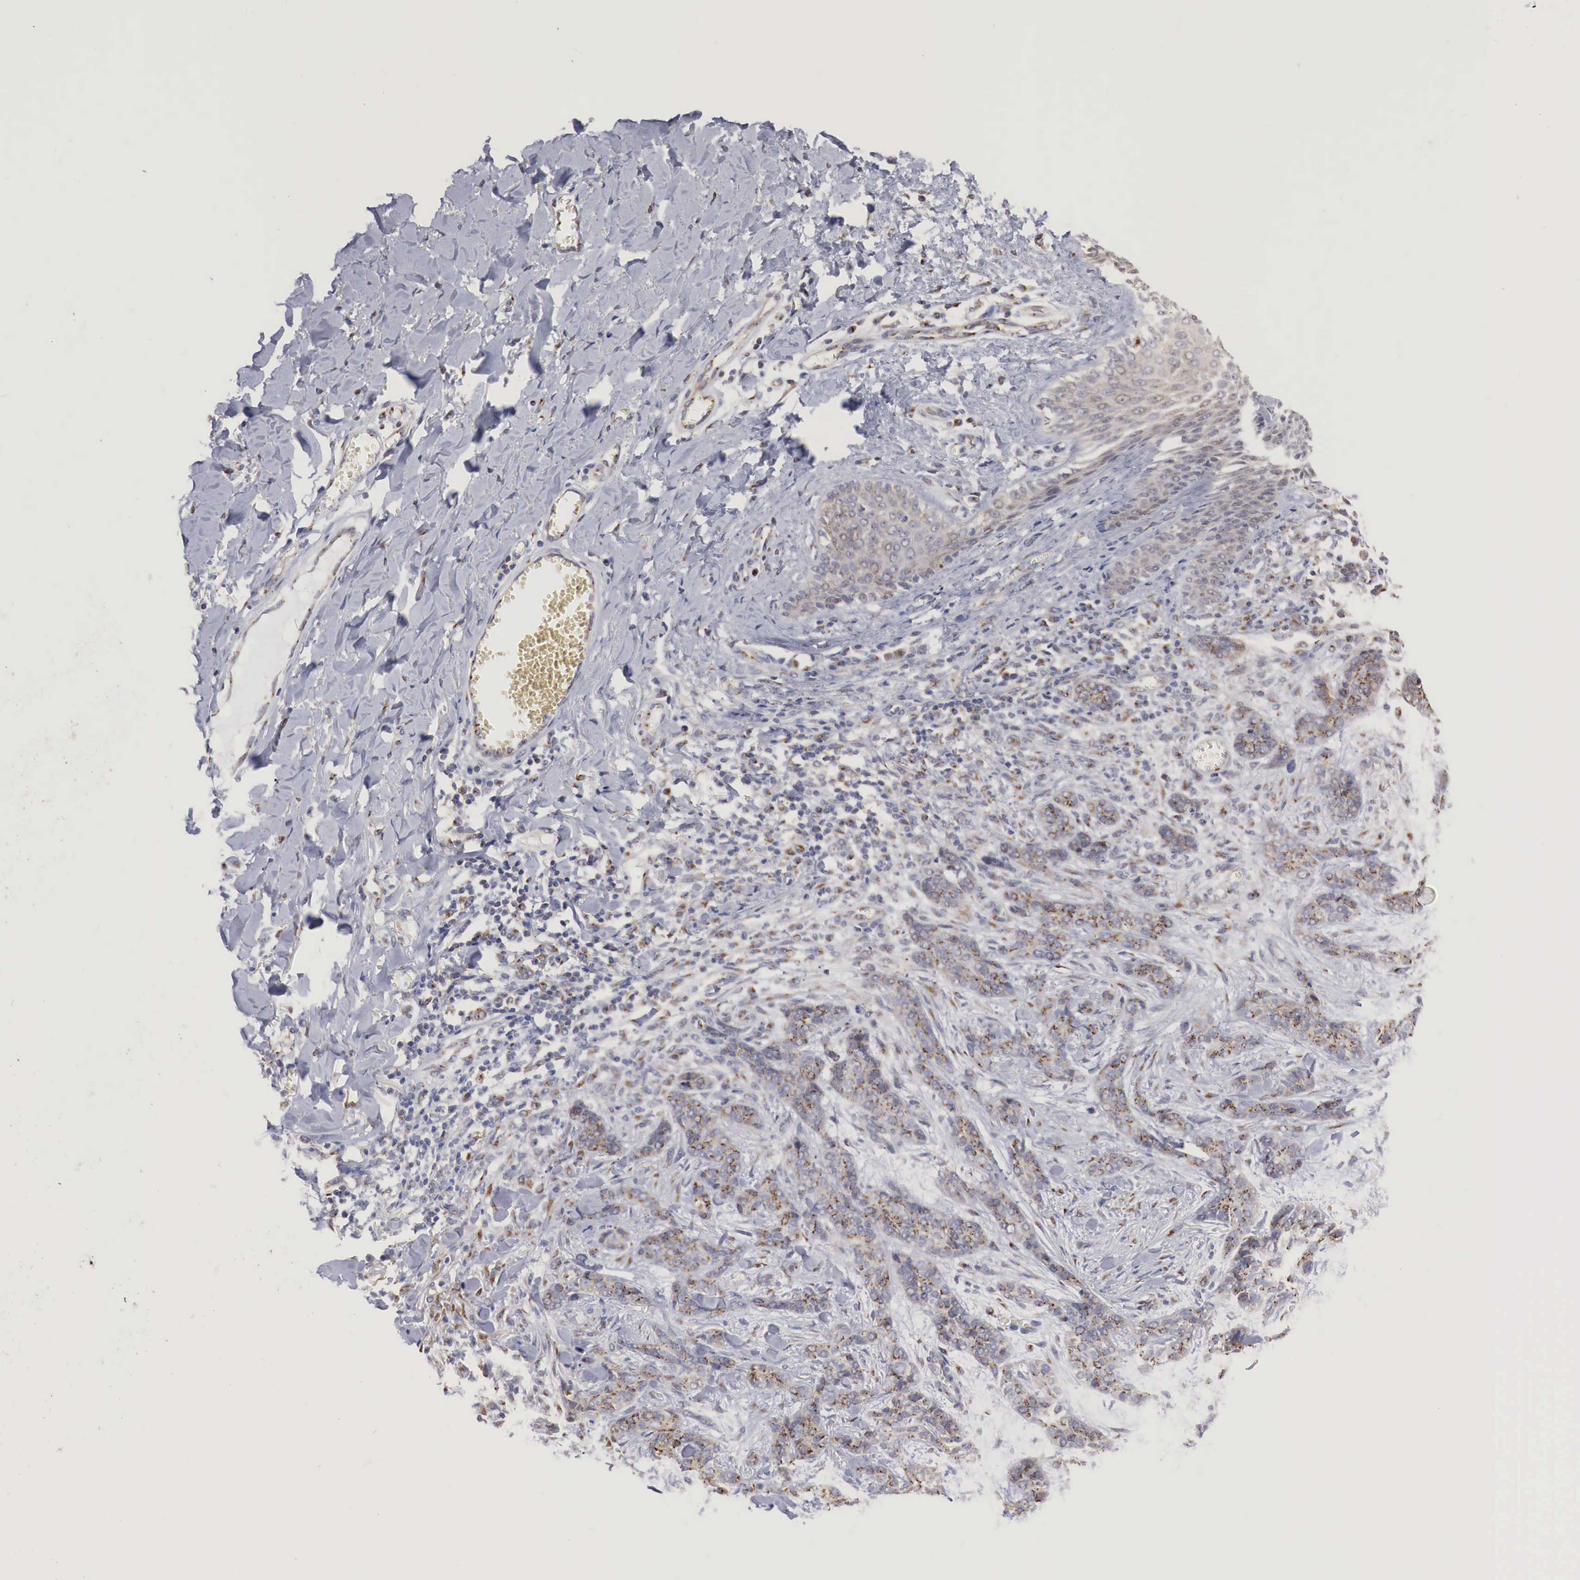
{"staining": {"intensity": "weak", "quantity": "<25%", "location": "cytoplasmic/membranous"}, "tissue": "skin cancer", "cell_type": "Tumor cells", "image_type": "cancer", "snomed": [{"axis": "morphology", "description": "Normal tissue, NOS"}, {"axis": "morphology", "description": "Basal cell carcinoma"}, {"axis": "topography", "description": "Skin"}], "caption": "Skin cancer (basal cell carcinoma) stained for a protein using immunohistochemistry exhibits no staining tumor cells.", "gene": "SYAP1", "patient": {"sex": "female", "age": 65}}